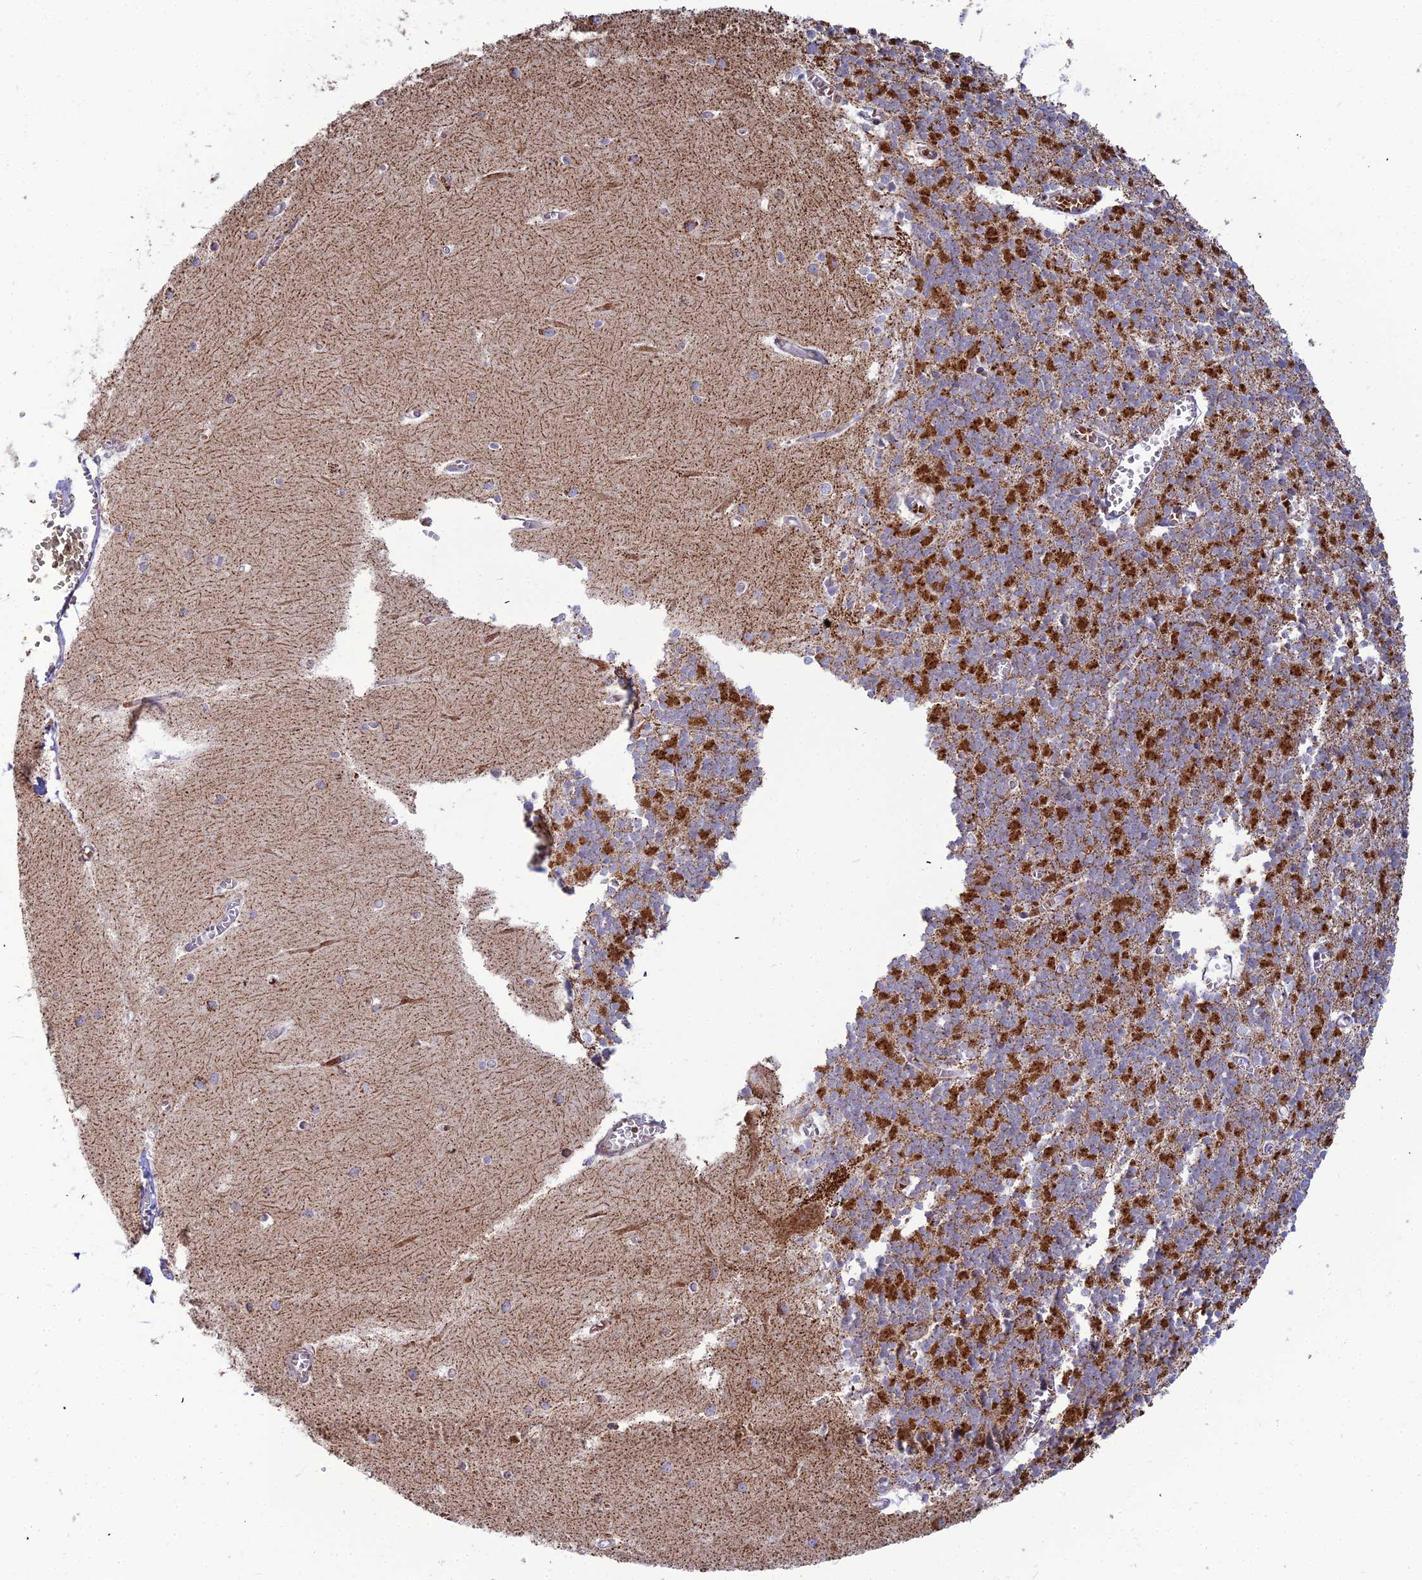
{"staining": {"intensity": "strong", "quantity": "25%-75%", "location": "cytoplasmic/membranous"}, "tissue": "cerebellum", "cell_type": "Cells in granular layer", "image_type": "normal", "snomed": [{"axis": "morphology", "description": "Normal tissue, NOS"}, {"axis": "topography", "description": "Cerebellum"}], "caption": "The photomicrograph reveals a brown stain indicating the presence of a protein in the cytoplasmic/membranous of cells in granular layer in cerebellum. (DAB IHC with brightfield microscopy, high magnification).", "gene": "SLC35F4", "patient": {"sex": "male", "age": 37}}